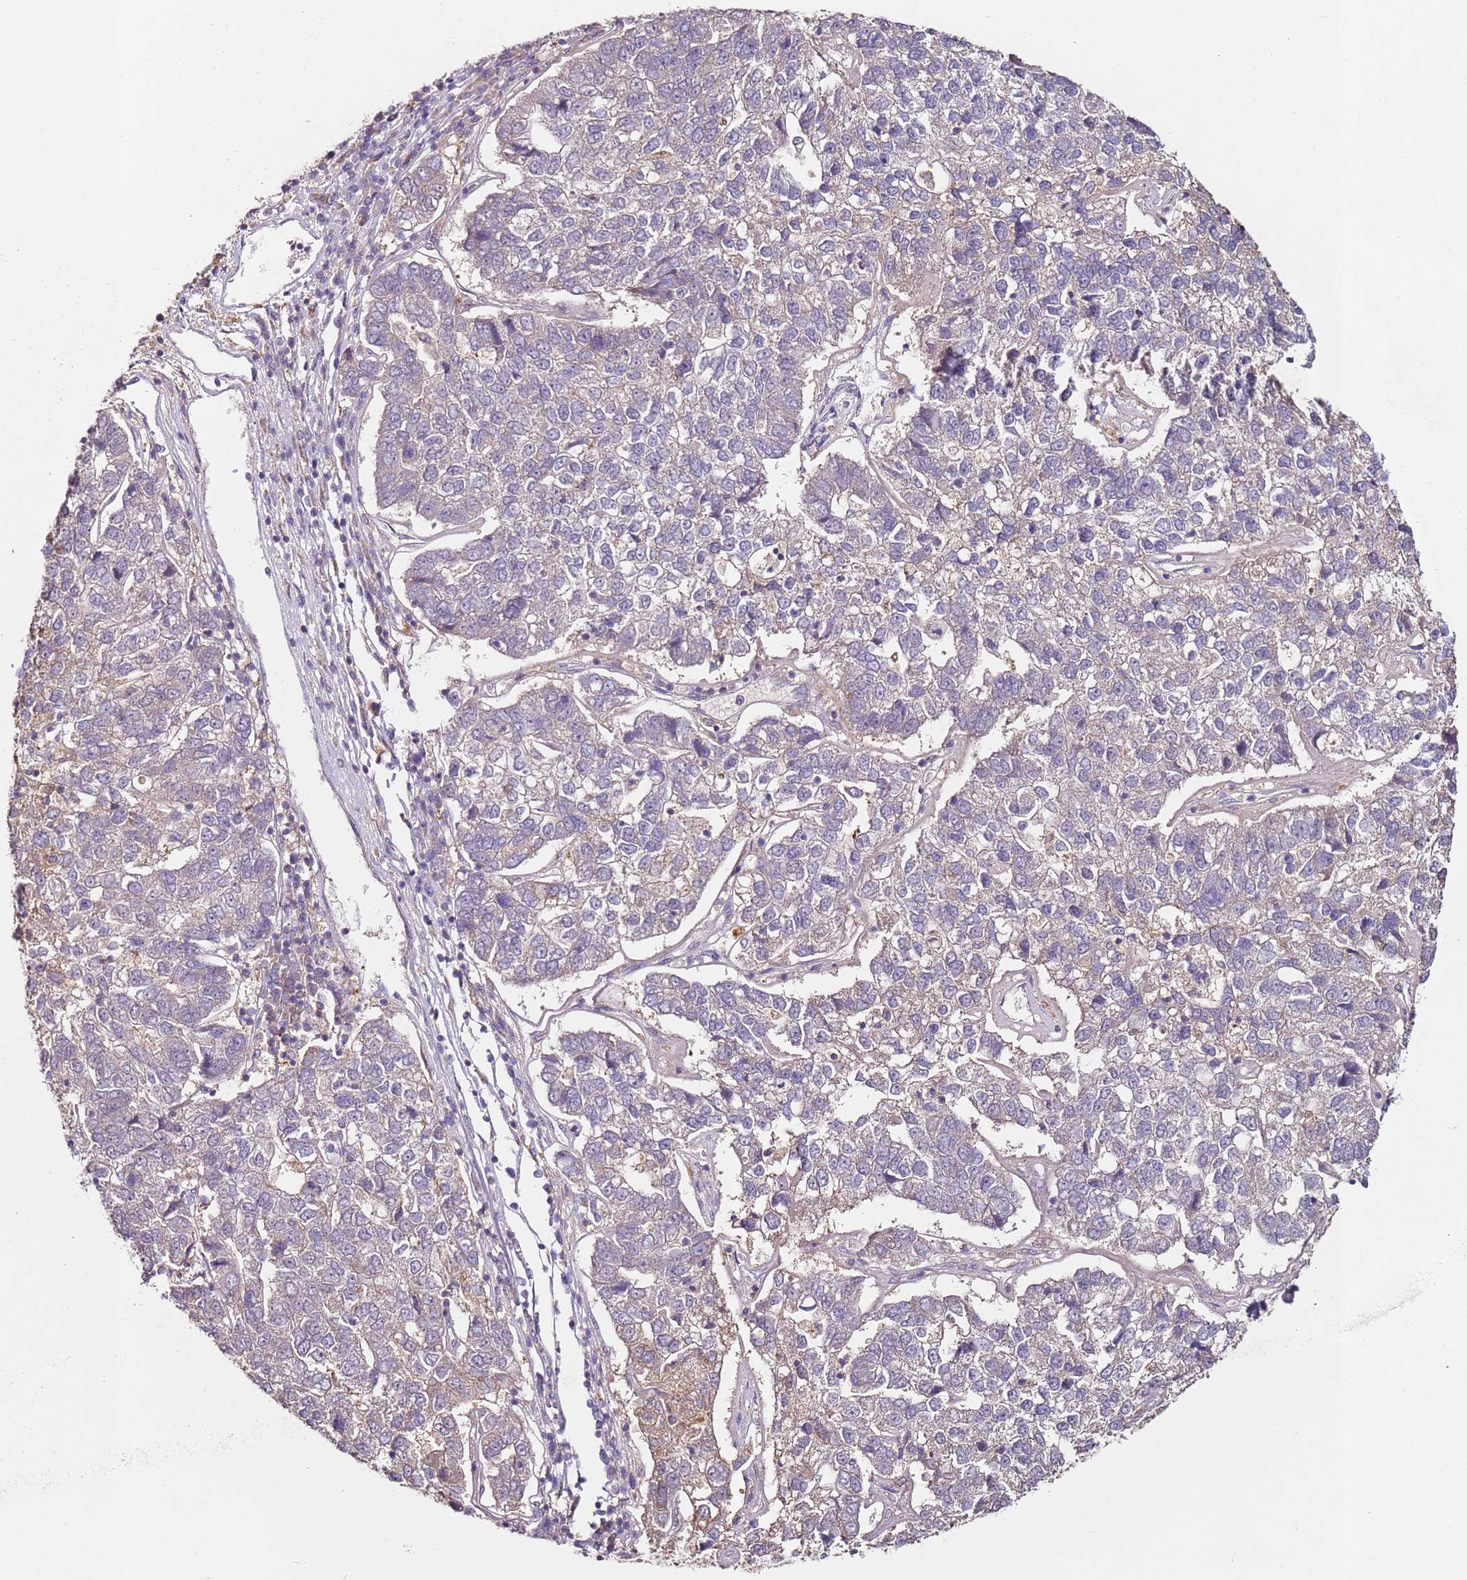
{"staining": {"intensity": "negative", "quantity": "none", "location": "none"}, "tissue": "pancreatic cancer", "cell_type": "Tumor cells", "image_type": "cancer", "snomed": [{"axis": "morphology", "description": "Adenocarcinoma, NOS"}, {"axis": "topography", "description": "Pancreas"}], "caption": "This is a photomicrograph of immunohistochemistry staining of adenocarcinoma (pancreatic), which shows no staining in tumor cells.", "gene": "MDH1", "patient": {"sex": "female", "age": 61}}